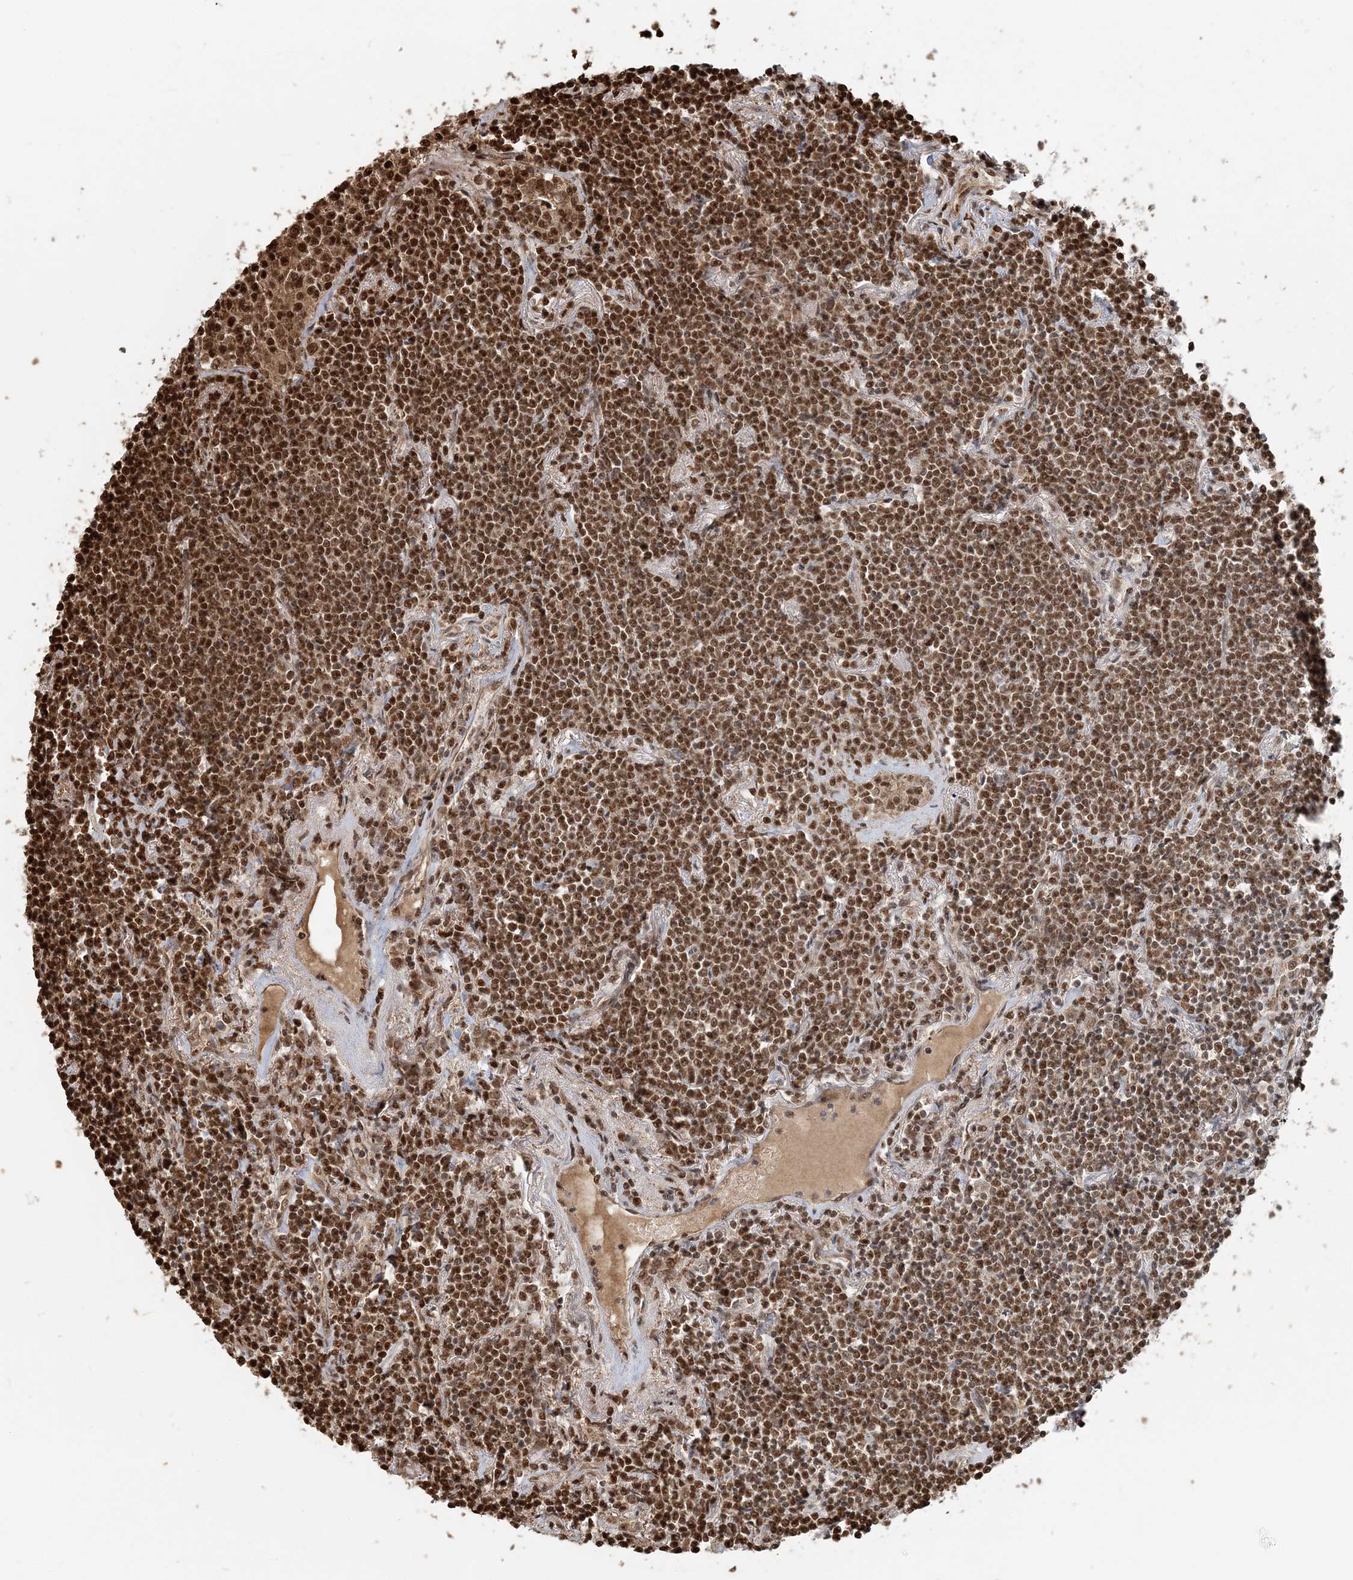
{"staining": {"intensity": "strong", "quantity": ">75%", "location": "nuclear"}, "tissue": "lymphoma", "cell_type": "Tumor cells", "image_type": "cancer", "snomed": [{"axis": "morphology", "description": "Malignant lymphoma, non-Hodgkin's type, Low grade"}, {"axis": "topography", "description": "Lung"}], "caption": "Low-grade malignant lymphoma, non-Hodgkin's type stained with a protein marker reveals strong staining in tumor cells.", "gene": "ARHGAP35", "patient": {"sex": "female", "age": 71}}